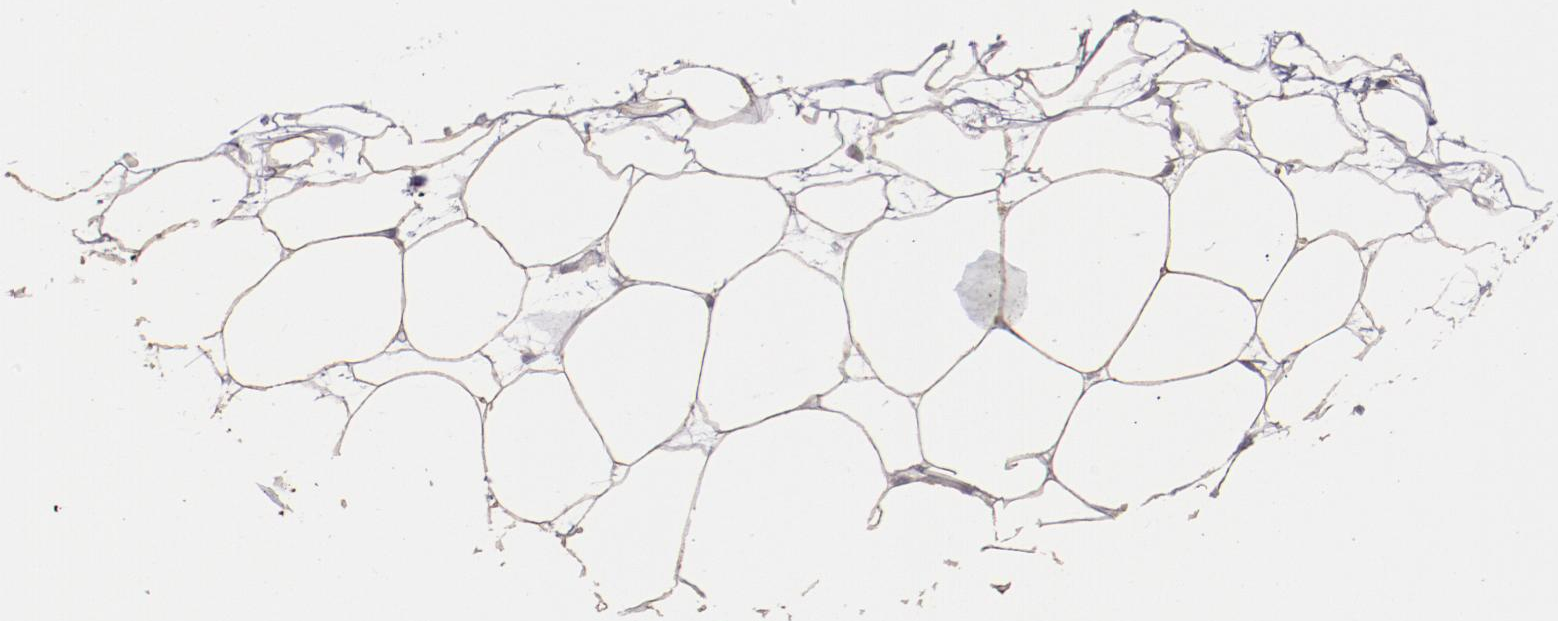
{"staining": {"intensity": "weak", "quantity": ">75%", "location": "cytoplasmic/membranous"}, "tissue": "adipose tissue", "cell_type": "Adipocytes", "image_type": "normal", "snomed": [{"axis": "morphology", "description": "Normal tissue, NOS"}, {"axis": "topography", "description": "Breast"}], "caption": "Protein staining exhibits weak cytoplasmic/membranous positivity in about >75% of adipocytes in normal adipose tissue.", "gene": "MYOM2", "patient": {"sex": "female", "age": 22}}